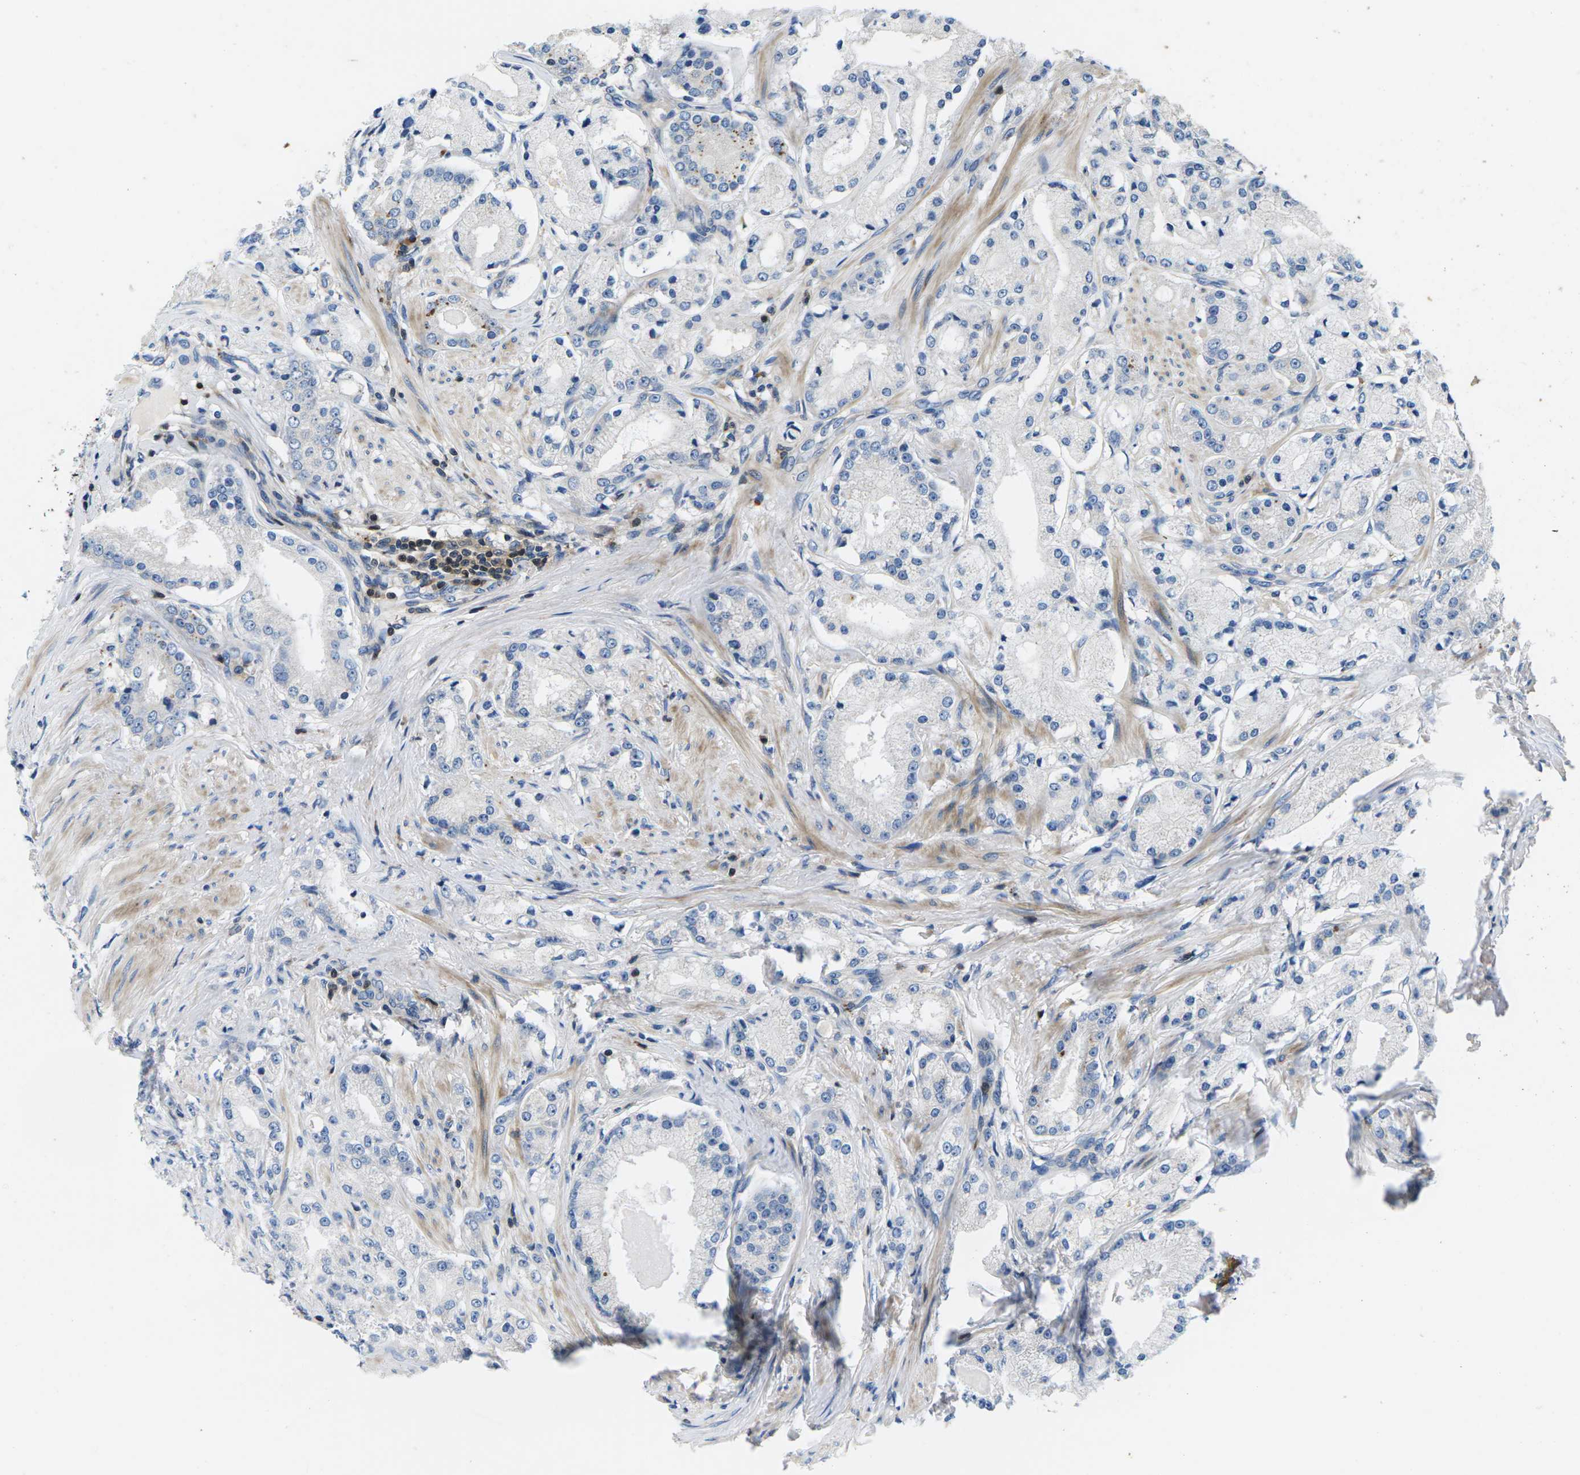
{"staining": {"intensity": "negative", "quantity": "none", "location": "none"}, "tissue": "prostate cancer", "cell_type": "Tumor cells", "image_type": "cancer", "snomed": [{"axis": "morphology", "description": "Adenocarcinoma, Low grade"}, {"axis": "topography", "description": "Prostate"}], "caption": "High power microscopy histopathology image of an immunohistochemistry histopathology image of prostate cancer, revealing no significant staining in tumor cells. Brightfield microscopy of immunohistochemistry (IHC) stained with DAB (brown) and hematoxylin (blue), captured at high magnification.", "gene": "PLCE1", "patient": {"sex": "male", "age": 63}}